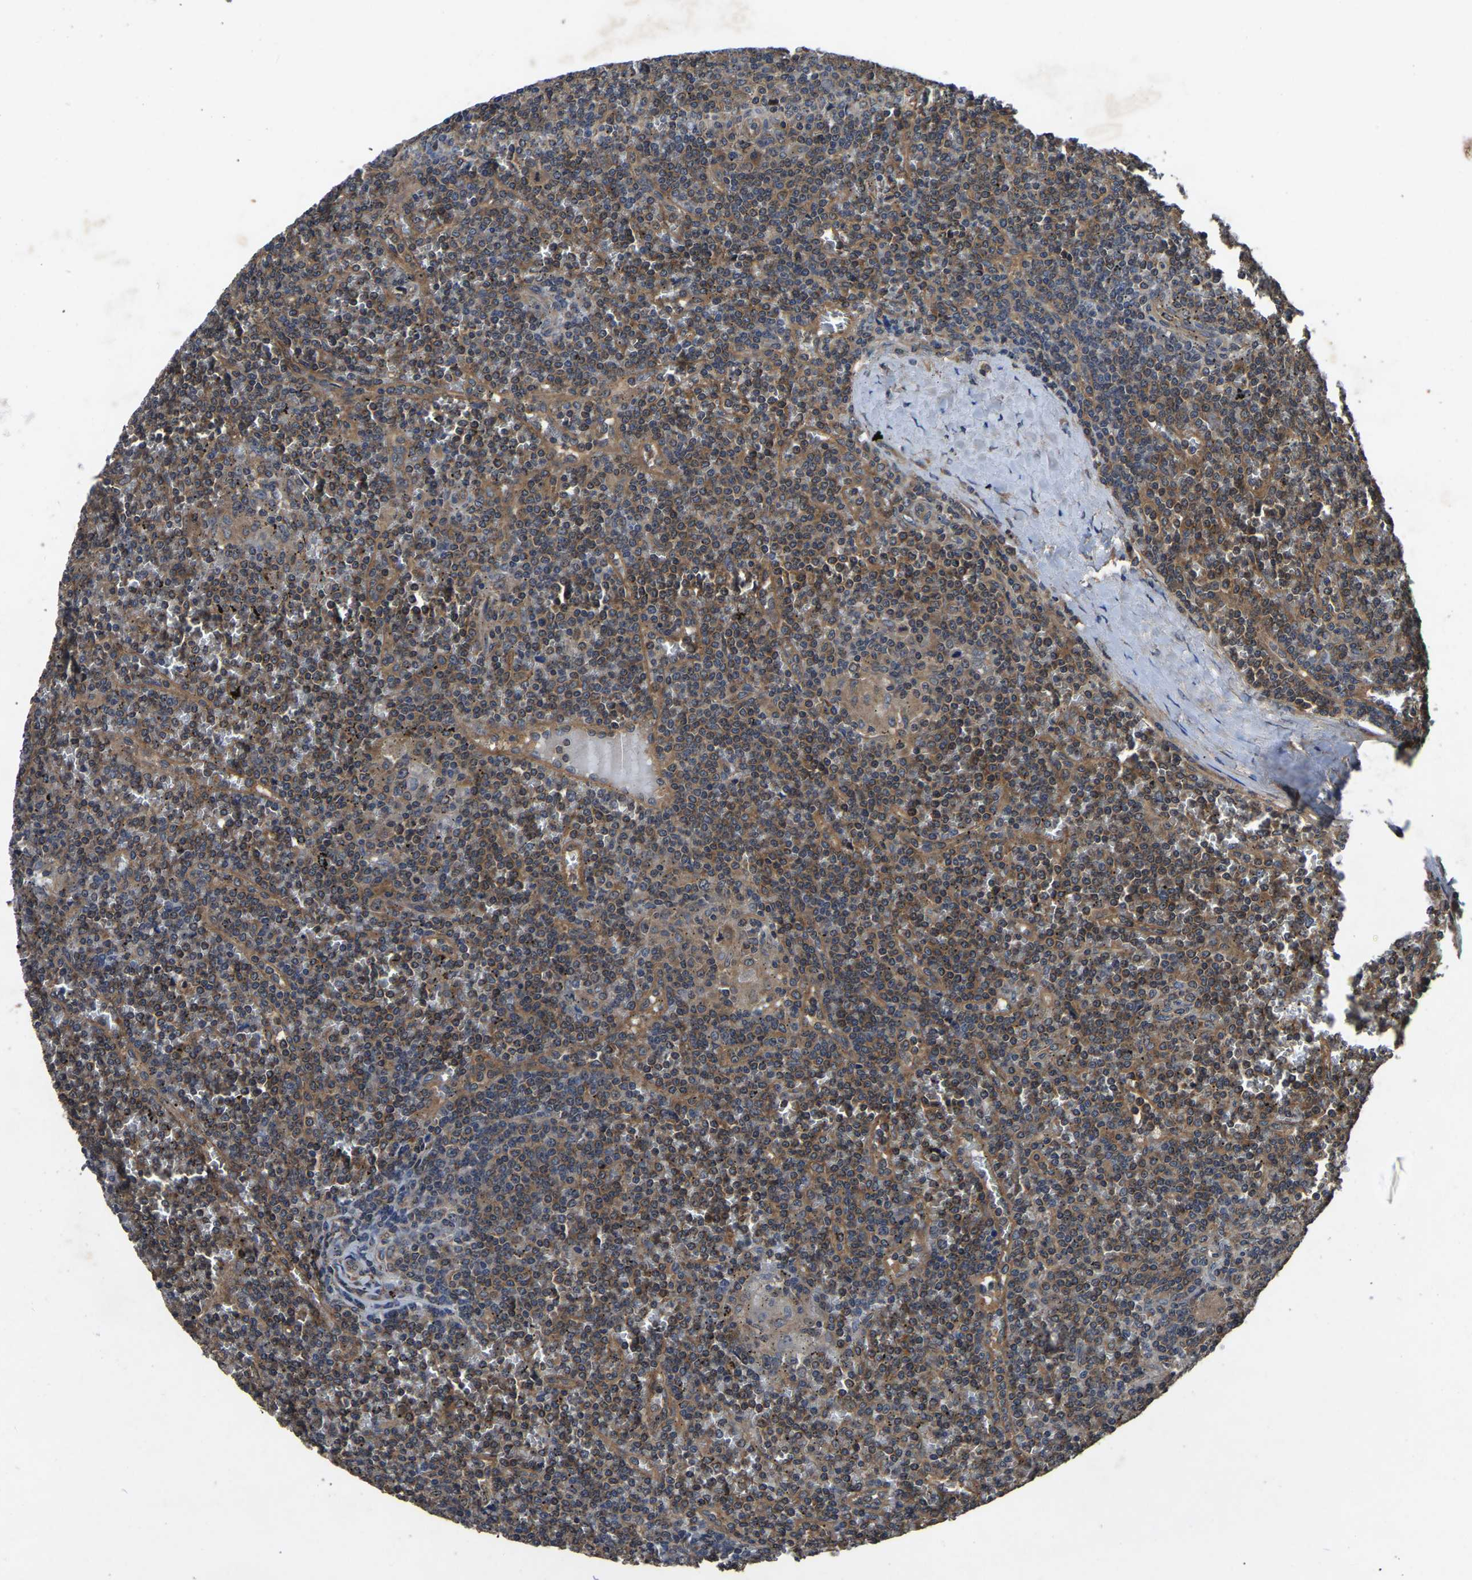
{"staining": {"intensity": "moderate", "quantity": ">75%", "location": "cytoplasmic/membranous"}, "tissue": "lymphoma", "cell_type": "Tumor cells", "image_type": "cancer", "snomed": [{"axis": "morphology", "description": "Malignant lymphoma, non-Hodgkin's type, Low grade"}, {"axis": "topography", "description": "Spleen"}], "caption": "Lymphoma stained for a protein (brown) exhibits moderate cytoplasmic/membranous positive staining in approximately >75% of tumor cells.", "gene": "CRYZL1", "patient": {"sex": "female", "age": 19}}